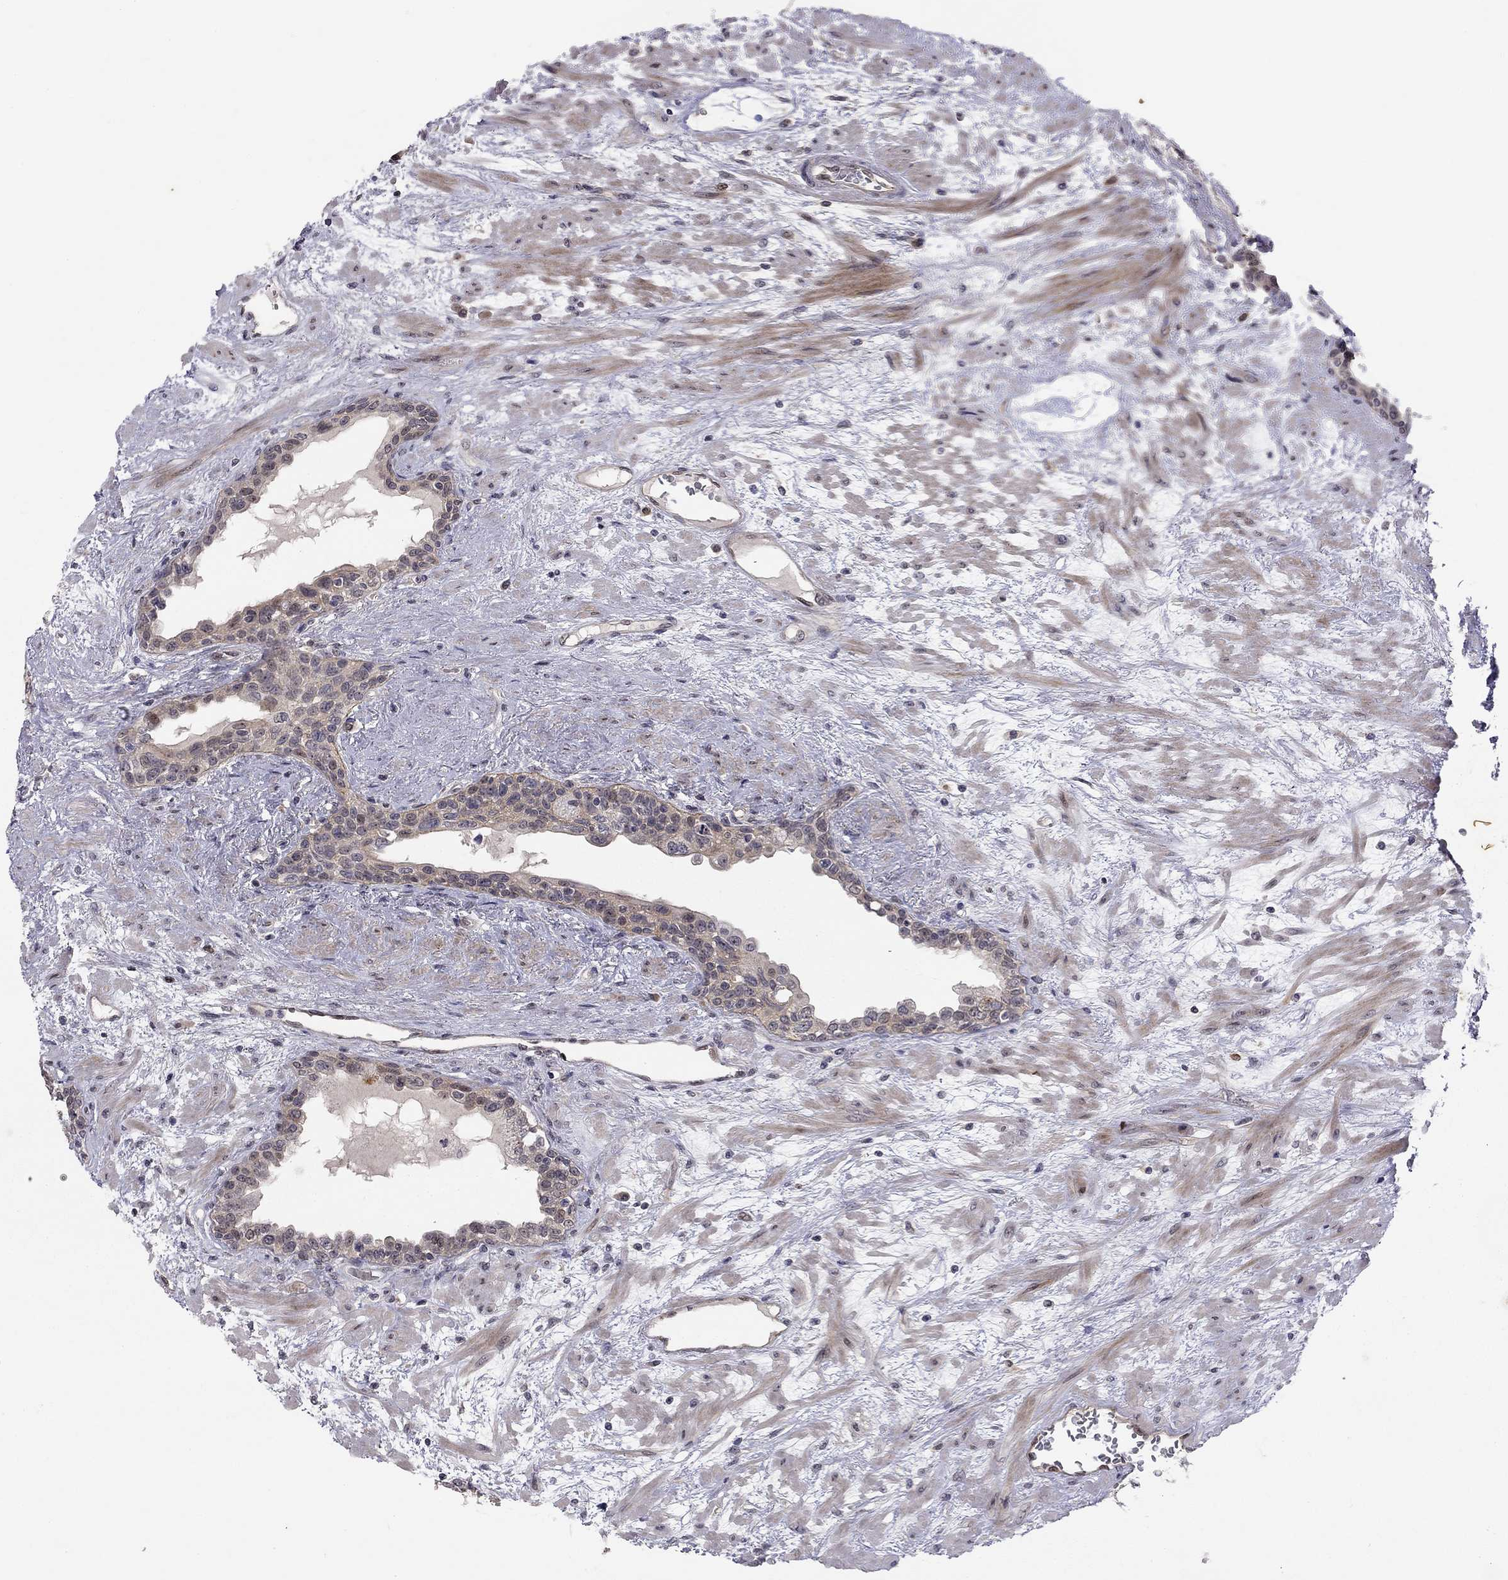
{"staining": {"intensity": "weak", "quantity": "25%-75%", "location": "cytoplasmic/membranous"}, "tissue": "prostate", "cell_type": "Glandular cells", "image_type": "normal", "snomed": [{"axis": "morphology", "description": "Normal tissue, NOS"}, {"axis": "topography", "description": "Prostate"}], "caption": "High-magnification brightfield microscopy of normal prostate stained with DAB (3,3'-diaminobenzidine) (brown) and counterstained with hematoxylin (blue). glandular cells exhibit weak cytoplasmic/membranous positivity is present in about25%-75% of cells.", "gene": "STXBP6", "patient": {"sex": "male", "age": 63}}